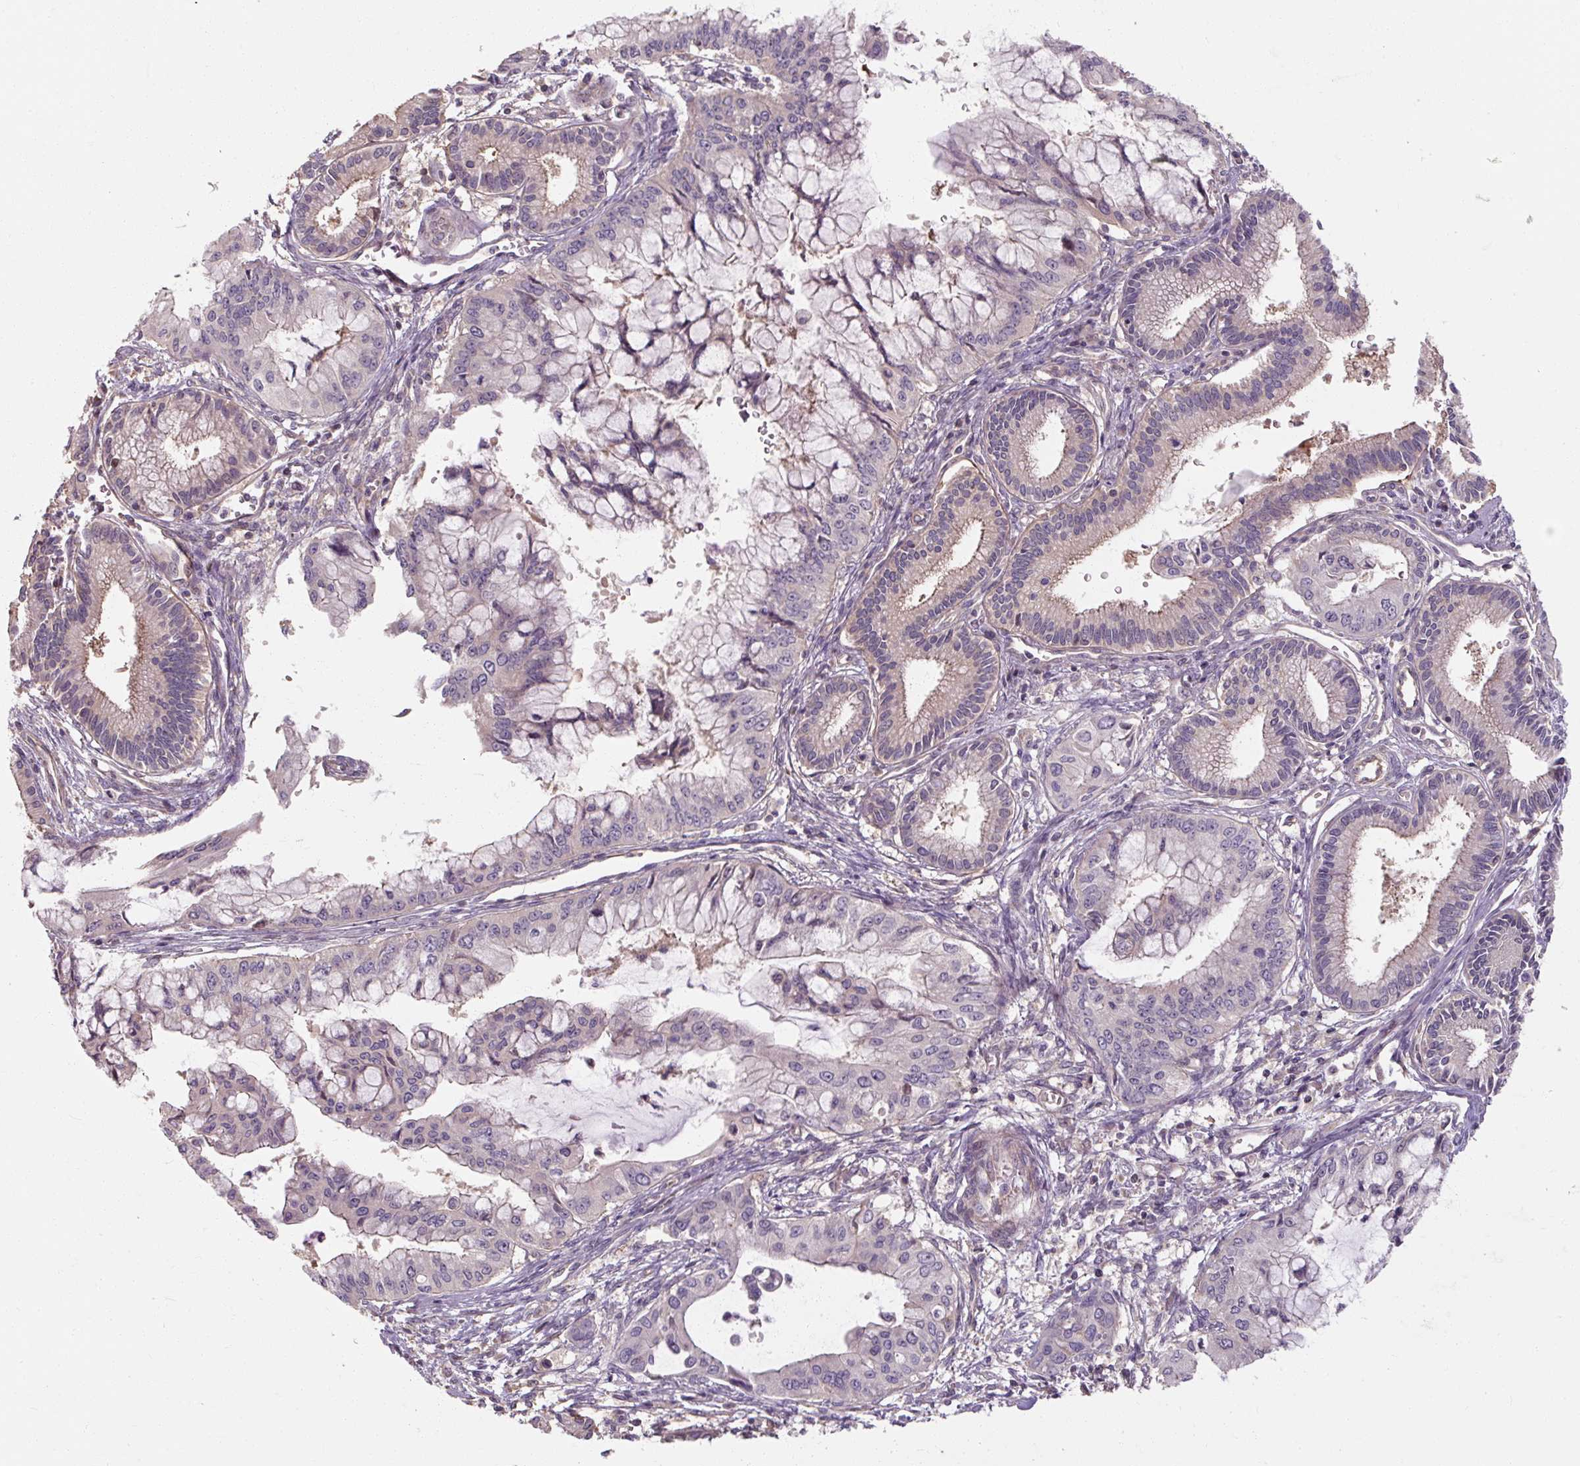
{"staining": {"intensity": "negative", "quantity": "none", "location": "none"}, "tissue": "pancreatic cancer", "cell_type": "Tumor cells", "image_type": "cancer", "snomed": [{"axis": "morphology", "description": "Adenocarcinoma, NOS"}, {"axis": "topography", "description": "Pancreas"}], "caption": "Tumor cells show no significant protein positivity in pancreatic adenocarcinoma.", "gene": "RB1CC1", "patient": {"sex": "male", "age": 46}}